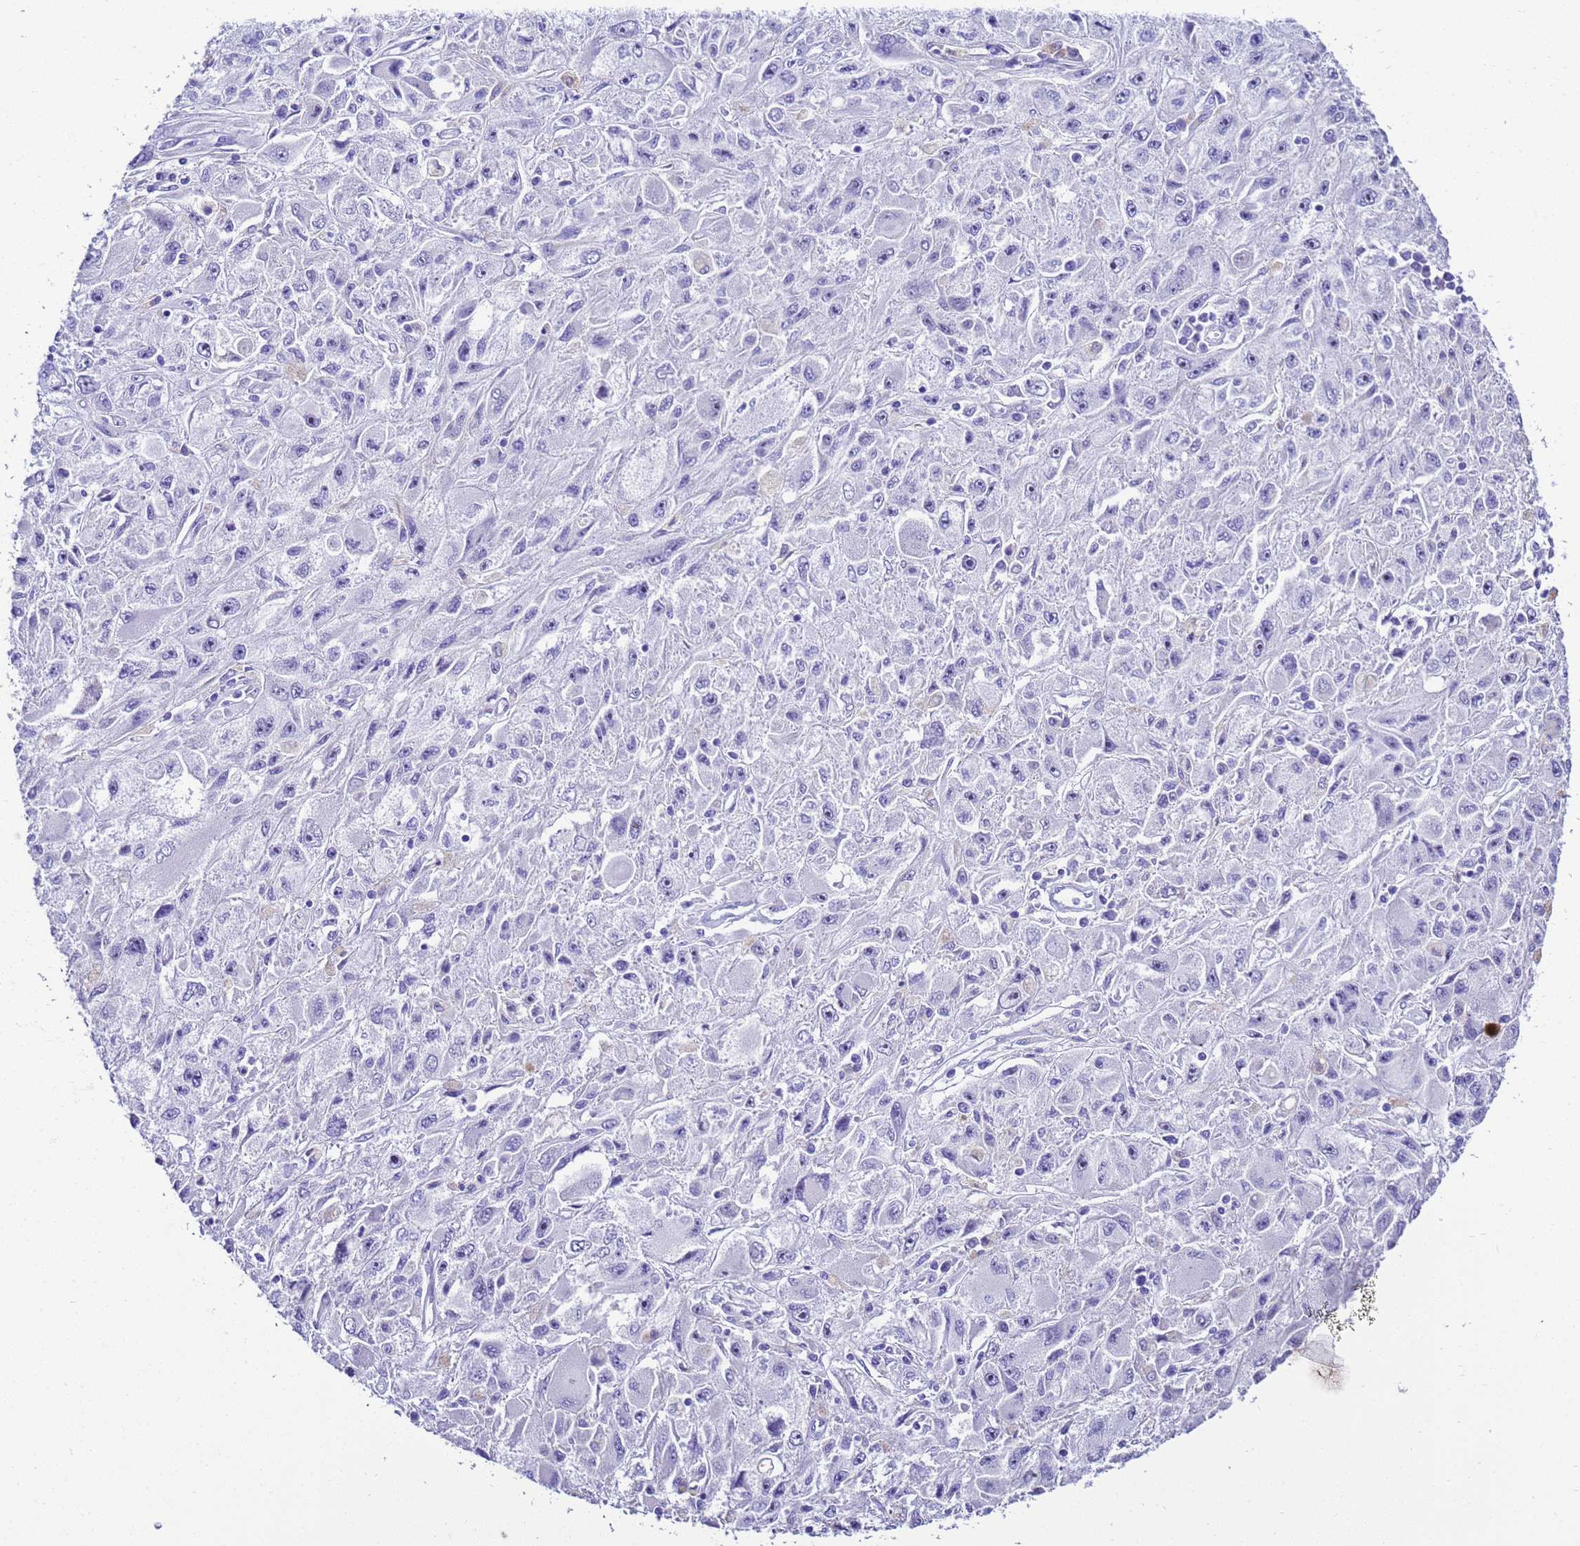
{"staining": {"intensity": "negative", "quantity": "none", "location": "none"}, "tissue": "melanoma", "cell_type": "Tumor cells", "image_type": "cancer", "snomed": [{"axis": "morphology", "description": "Malignant melanoma, Metastatic site"}, {"axis": "topography", "description": "Skin"}], "caption": "Immunohistochemistry of human melanoma reveals no positivity in tumor cells.", "gene": "UGT2B10", "patient": {"sex": "male", "age": 53}}